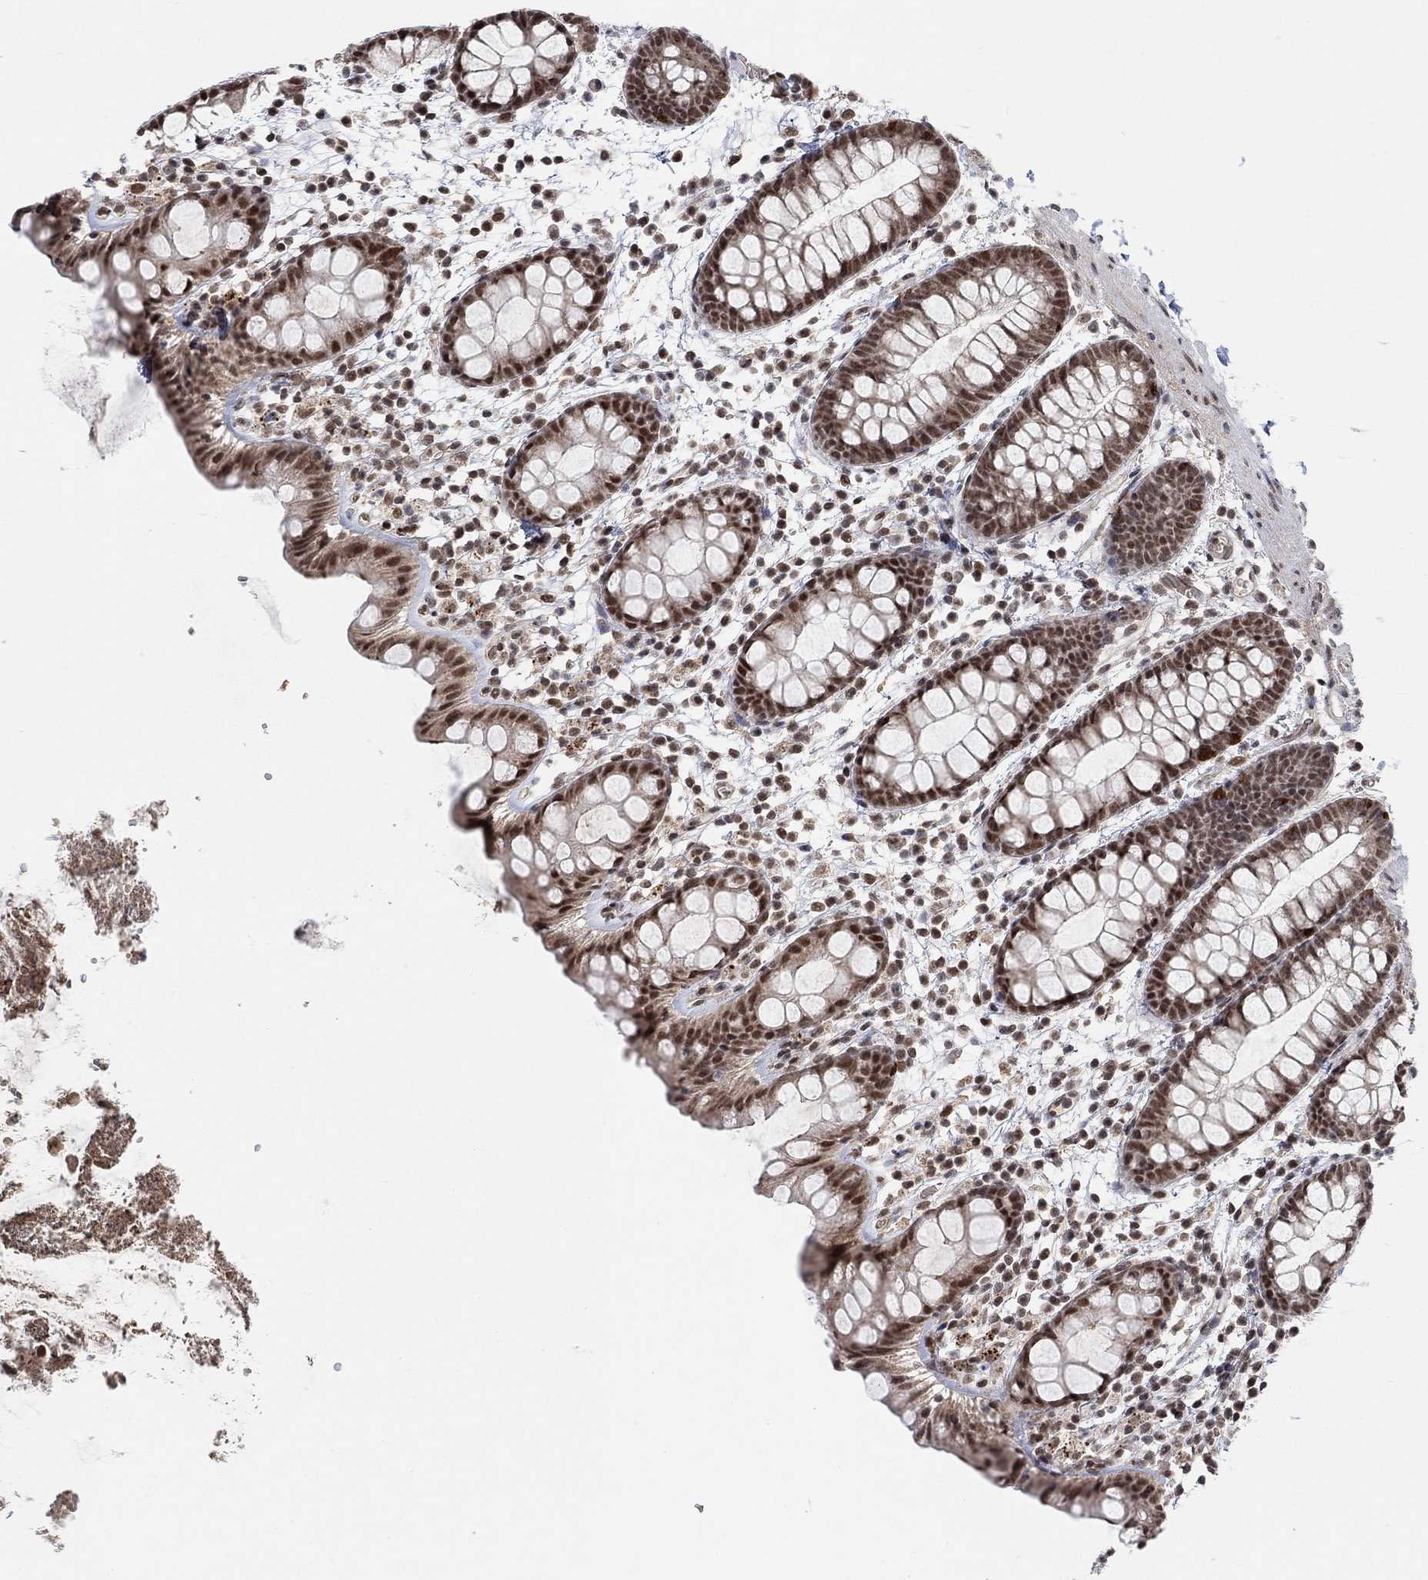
{"staining": {"intensity": "strong", "quantity": ">75%", "location": "nuclear"}, "tissue": "rectum", "cell_type": "Glandular cells", "image_type": "normal", "snomed": [{"axis": "morphology", "description": "Normal tissue, NOS"}, {"axis": "topography", "description": "Rectum"}], "caption": "Protein expression analysis of unremarkable human rectum reveals strong nuclear staining in about >75% of glandular cells. Using DAB (3,3'-diaminobenzidine) (brown) and hematoxylin (blue) stains, captured at high magnification using brightfield microscopy.", "gene": "THAP8", "patient": {"sex": "male", "age": 57}}